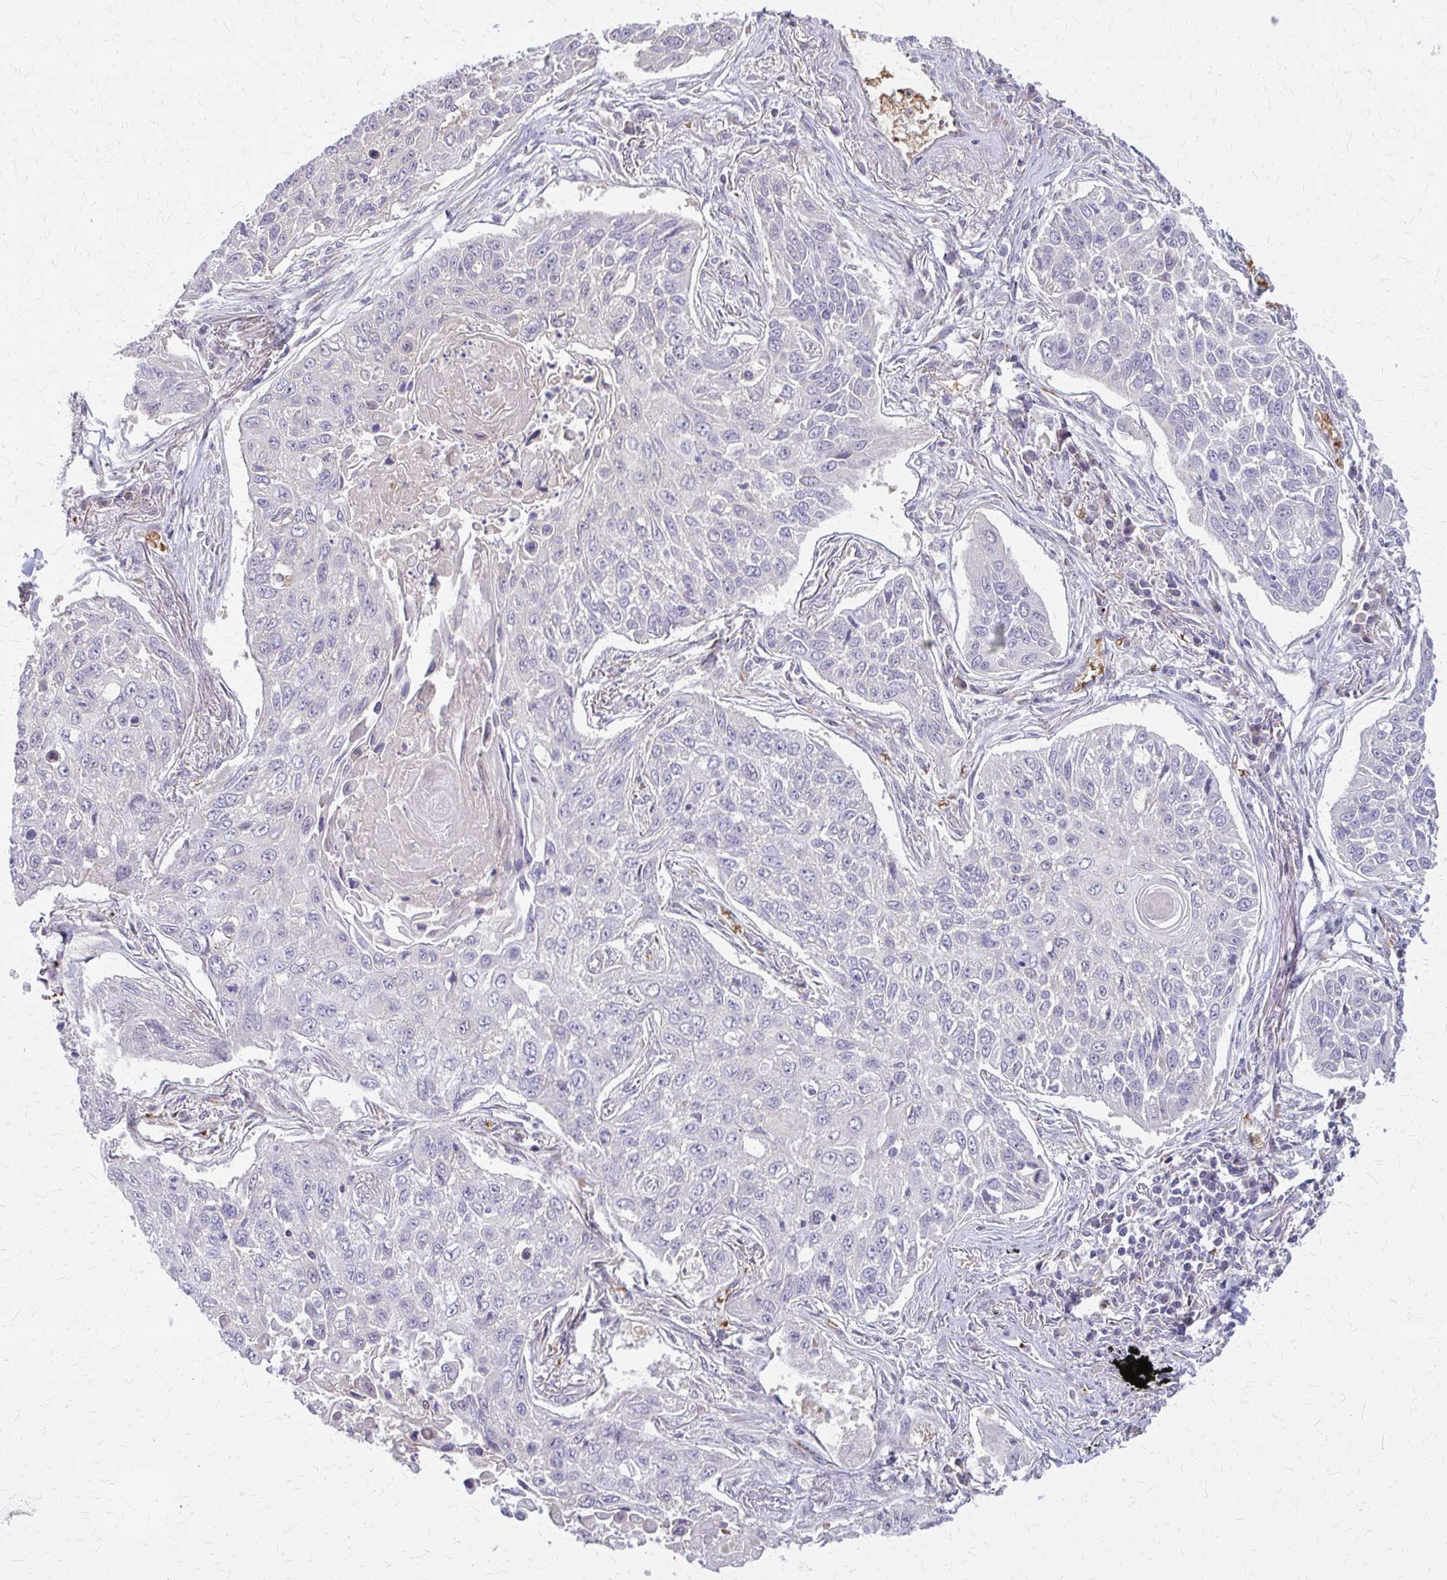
{"staining": {"intensity": "negative", "quantity": "none", "location": "none"}, "tissue": "lung cancer", "cell_type": "Tumor cells", "image_type": "cancer", "snomed": [{"axis": "morphology", "description": "Squamous cell carcinoma, NOS"}, {"axis": "topography", "description": "Lung"}], "caption": "High magnification brightfield microscopy of lung cancer (squamous cell carcinoma) stained with DAB (brown) and counterstained with hematoxylin (blue): tumor cells show no significant expression.", "gene": "IFI44L", "patient": {"sex": "male", "age": 75}}